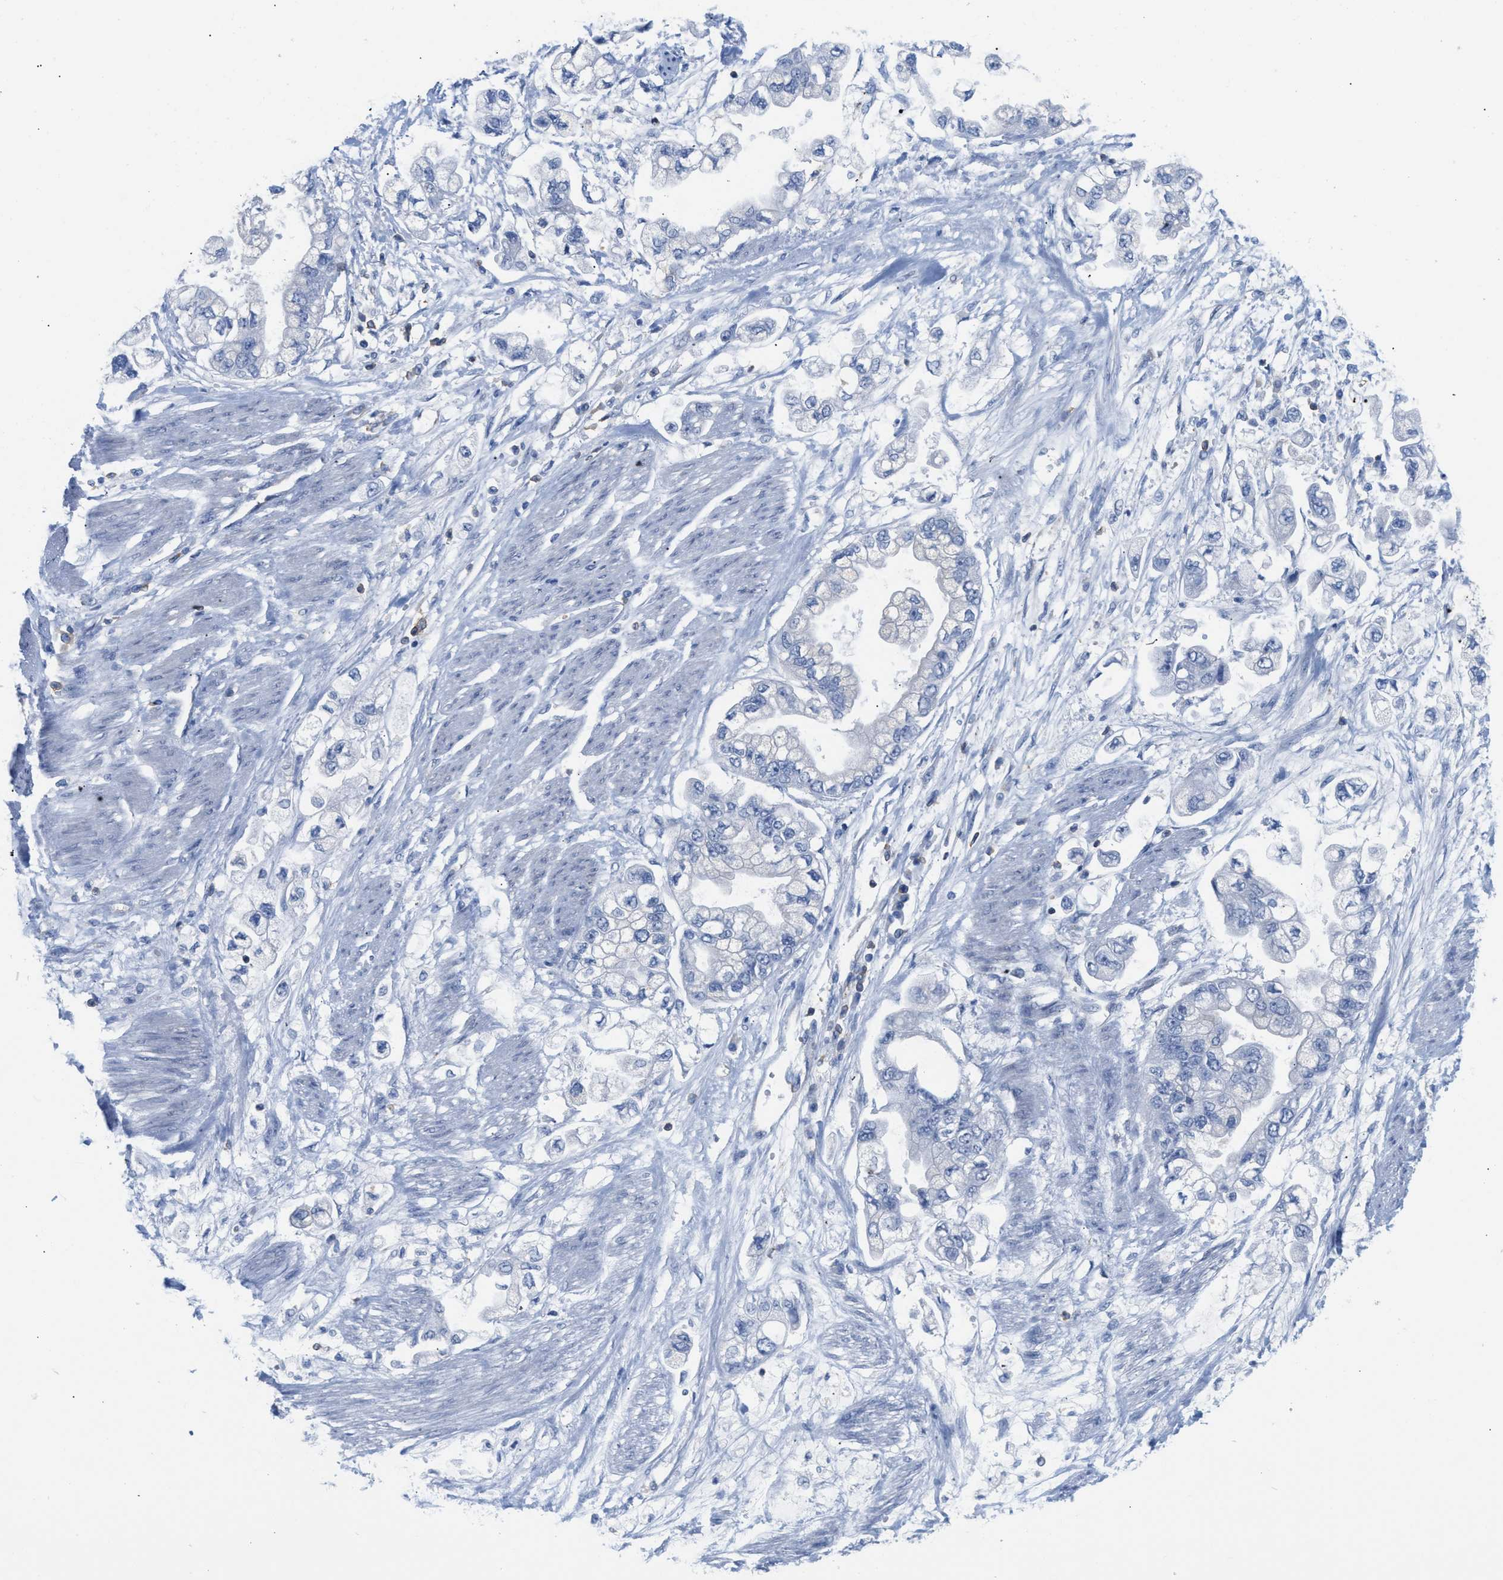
{"staining": {"intensity": "negative", "quantity": "none", "location": "none"}, "tissue": "stomach cancer", "cell_type": "Tumor cells", "image_type": "cancer", "snomed": [{"axis": "morphology", "description": "Normal tissue, NOS"}, {"axis": "morphology", "description": "Adenocarcinoma, NOS"}, {"axis": "topography", "description": "Stomach"}], "caption": "An immunohistochemistry image of stomach cancer is shown. There is no staining in tumor cells of stomach cancer.", "gene": "IL16", "patient": {"sex": "male", "age": 62}}